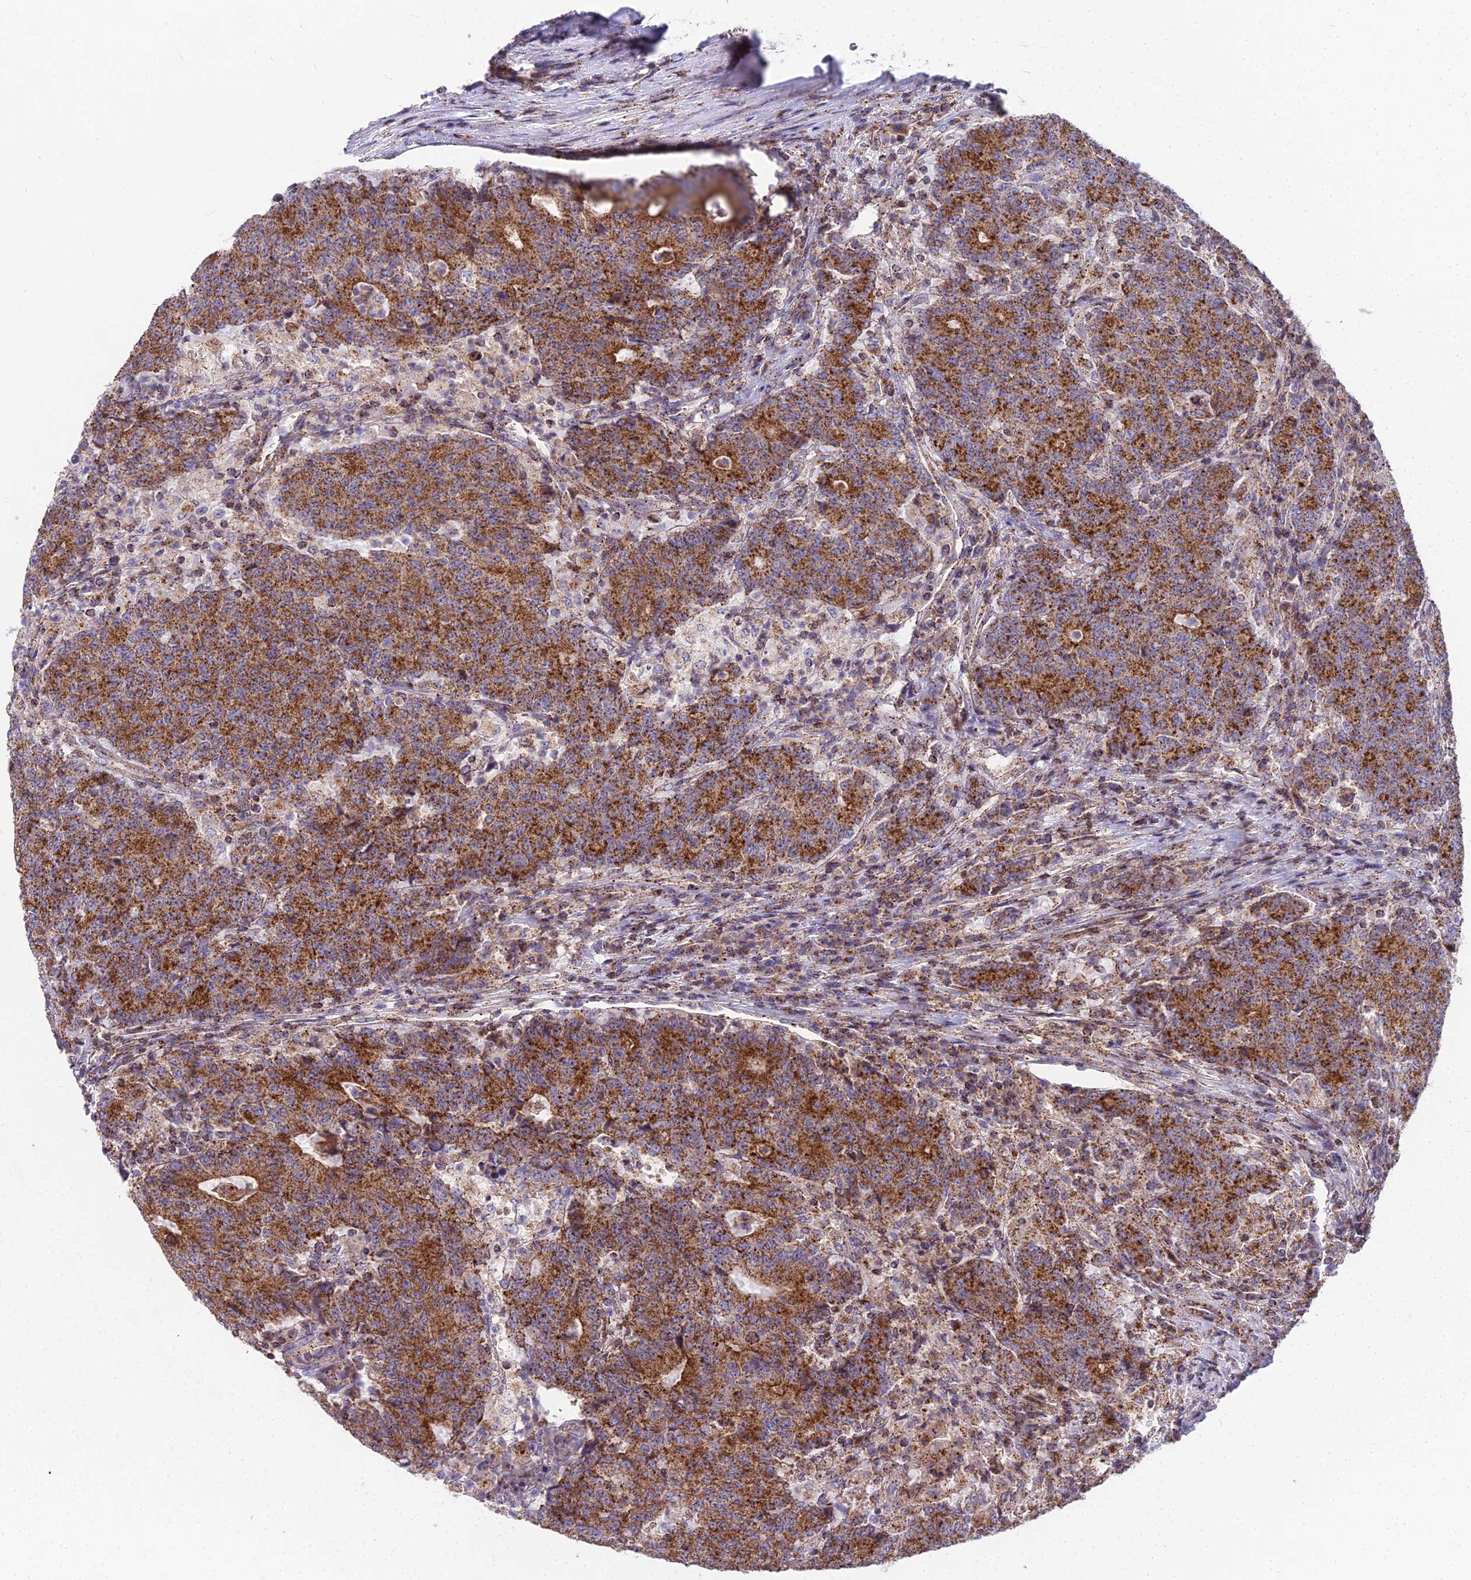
{"staining": {"intensity": "moderate", "quantity": ">75%", "location": "cytoplasmic/membranous"}, "tissue": "colorectal cancer", "cell_type": "Tumor cells", "image_type": "cancer", "snomed": [{"axis": "morphology", "description": "Adenocarcinoma, NOS"}, {"axis": "topography", "description": "Colon"}], "caption": "There is medium levels of moderate cytoplasmic/membranous positivity in tumor cells of colorectal adenocarcinoma, as demonstrated by immunohistochemical staining (brown color).", "gene": "FRMPD1", "patient": {"sex": "female", "age": 75}}